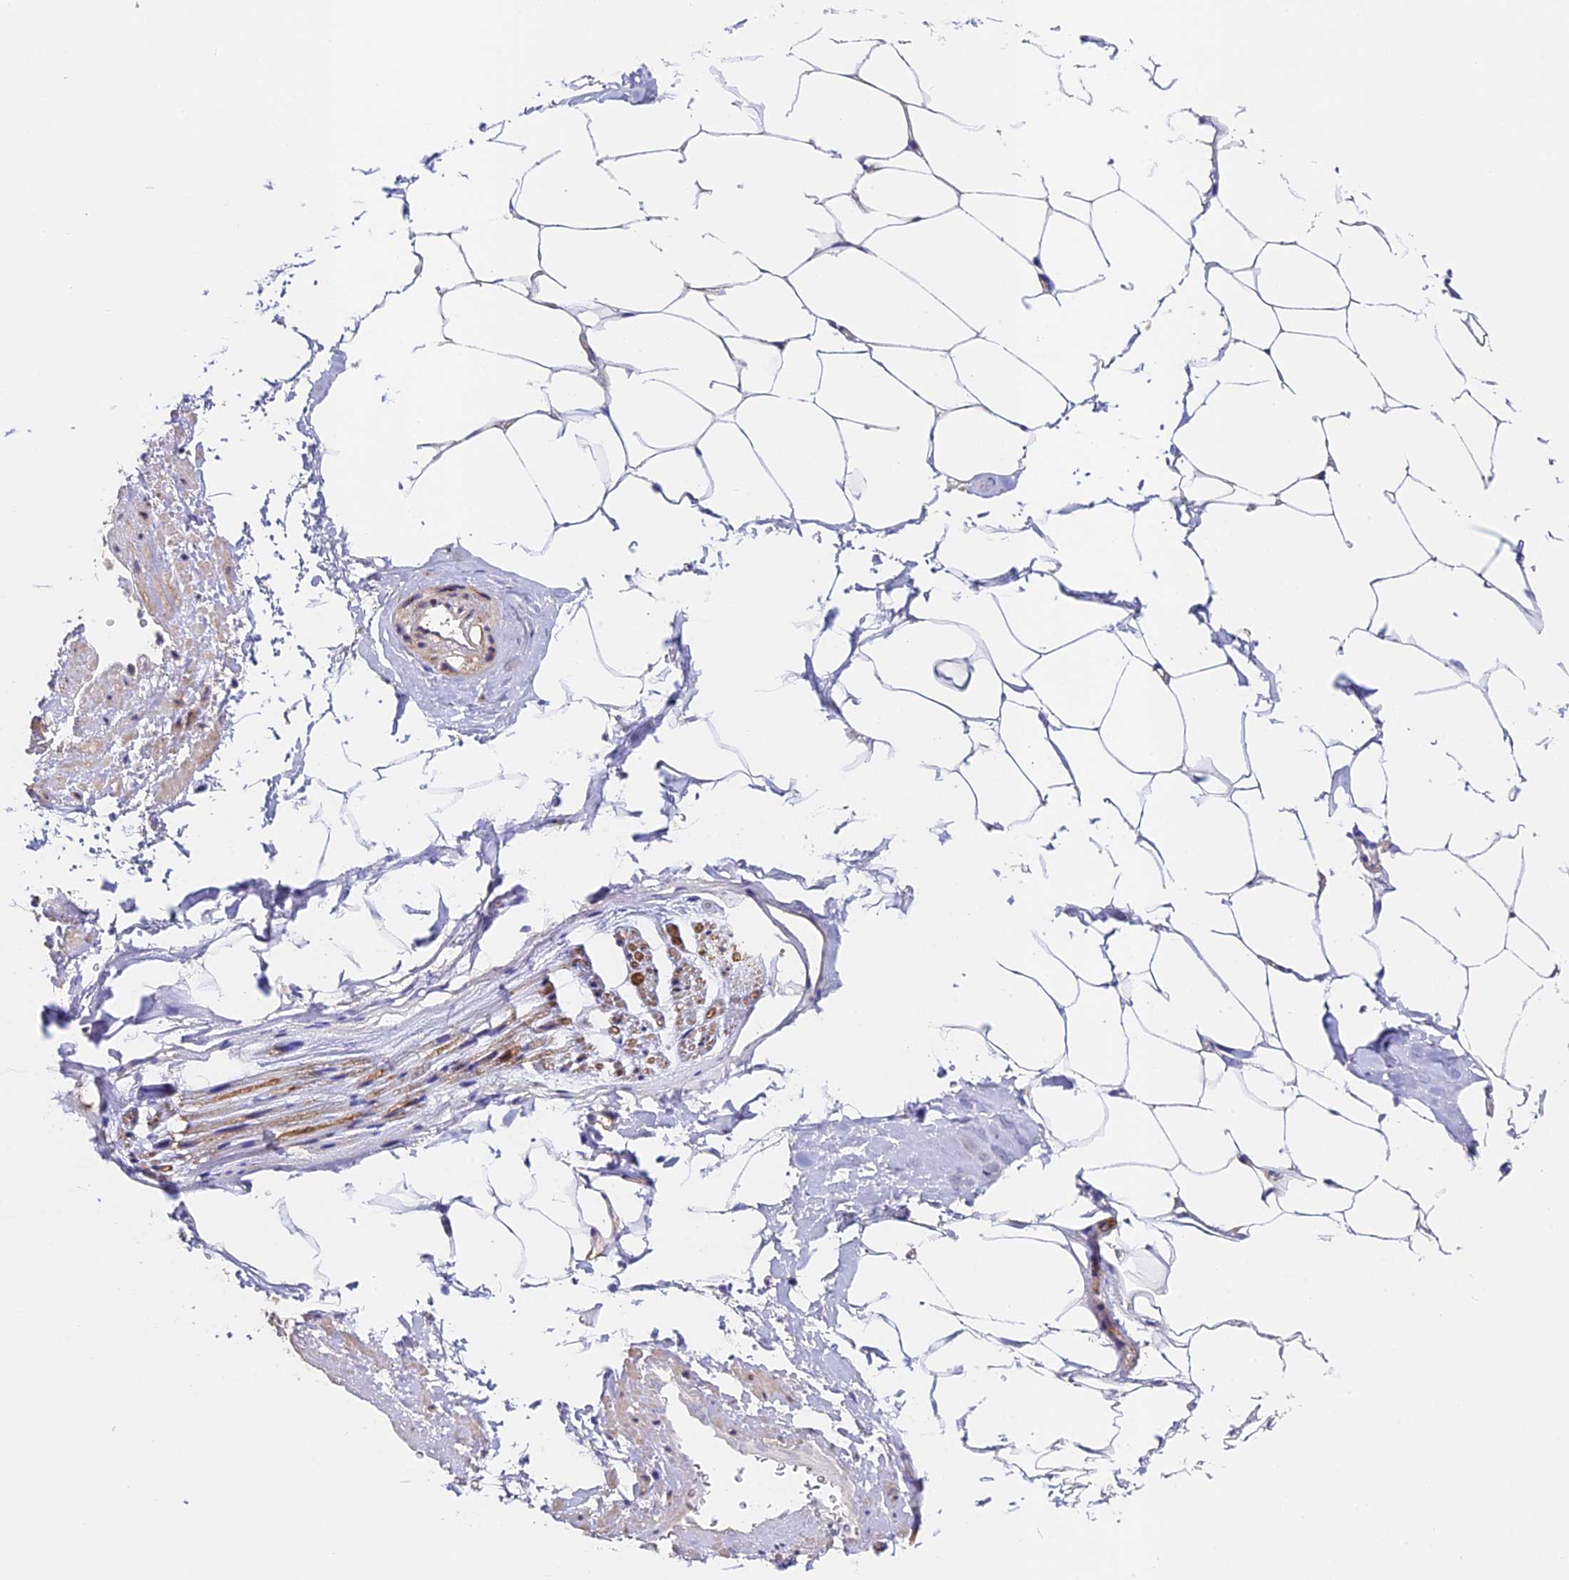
{"staining": {"intensity": "negative", "quantity": "none", "location": "none"}, "tissue": "adipose tissue", "cell_type": "Adipocytes", "image_type": "normal", "snomed": [{"axis": "morphology", "description": "Normal tissue, NOS"}, {"axis": "morphology", "description": "Adenocarcinoma, Low grade"}, {"axis": "topography", "description": "Prostate"}, {"axis": "topography", "description": "Peripheral nerve tissue"}], "caption": "A high-resolution micrograph shows IHC staining of normal adipose tissue, which reveals no significant staining in adipocytes.", "gene": "SLC11A1", "patient": {"sex": "male", "age": 63}}